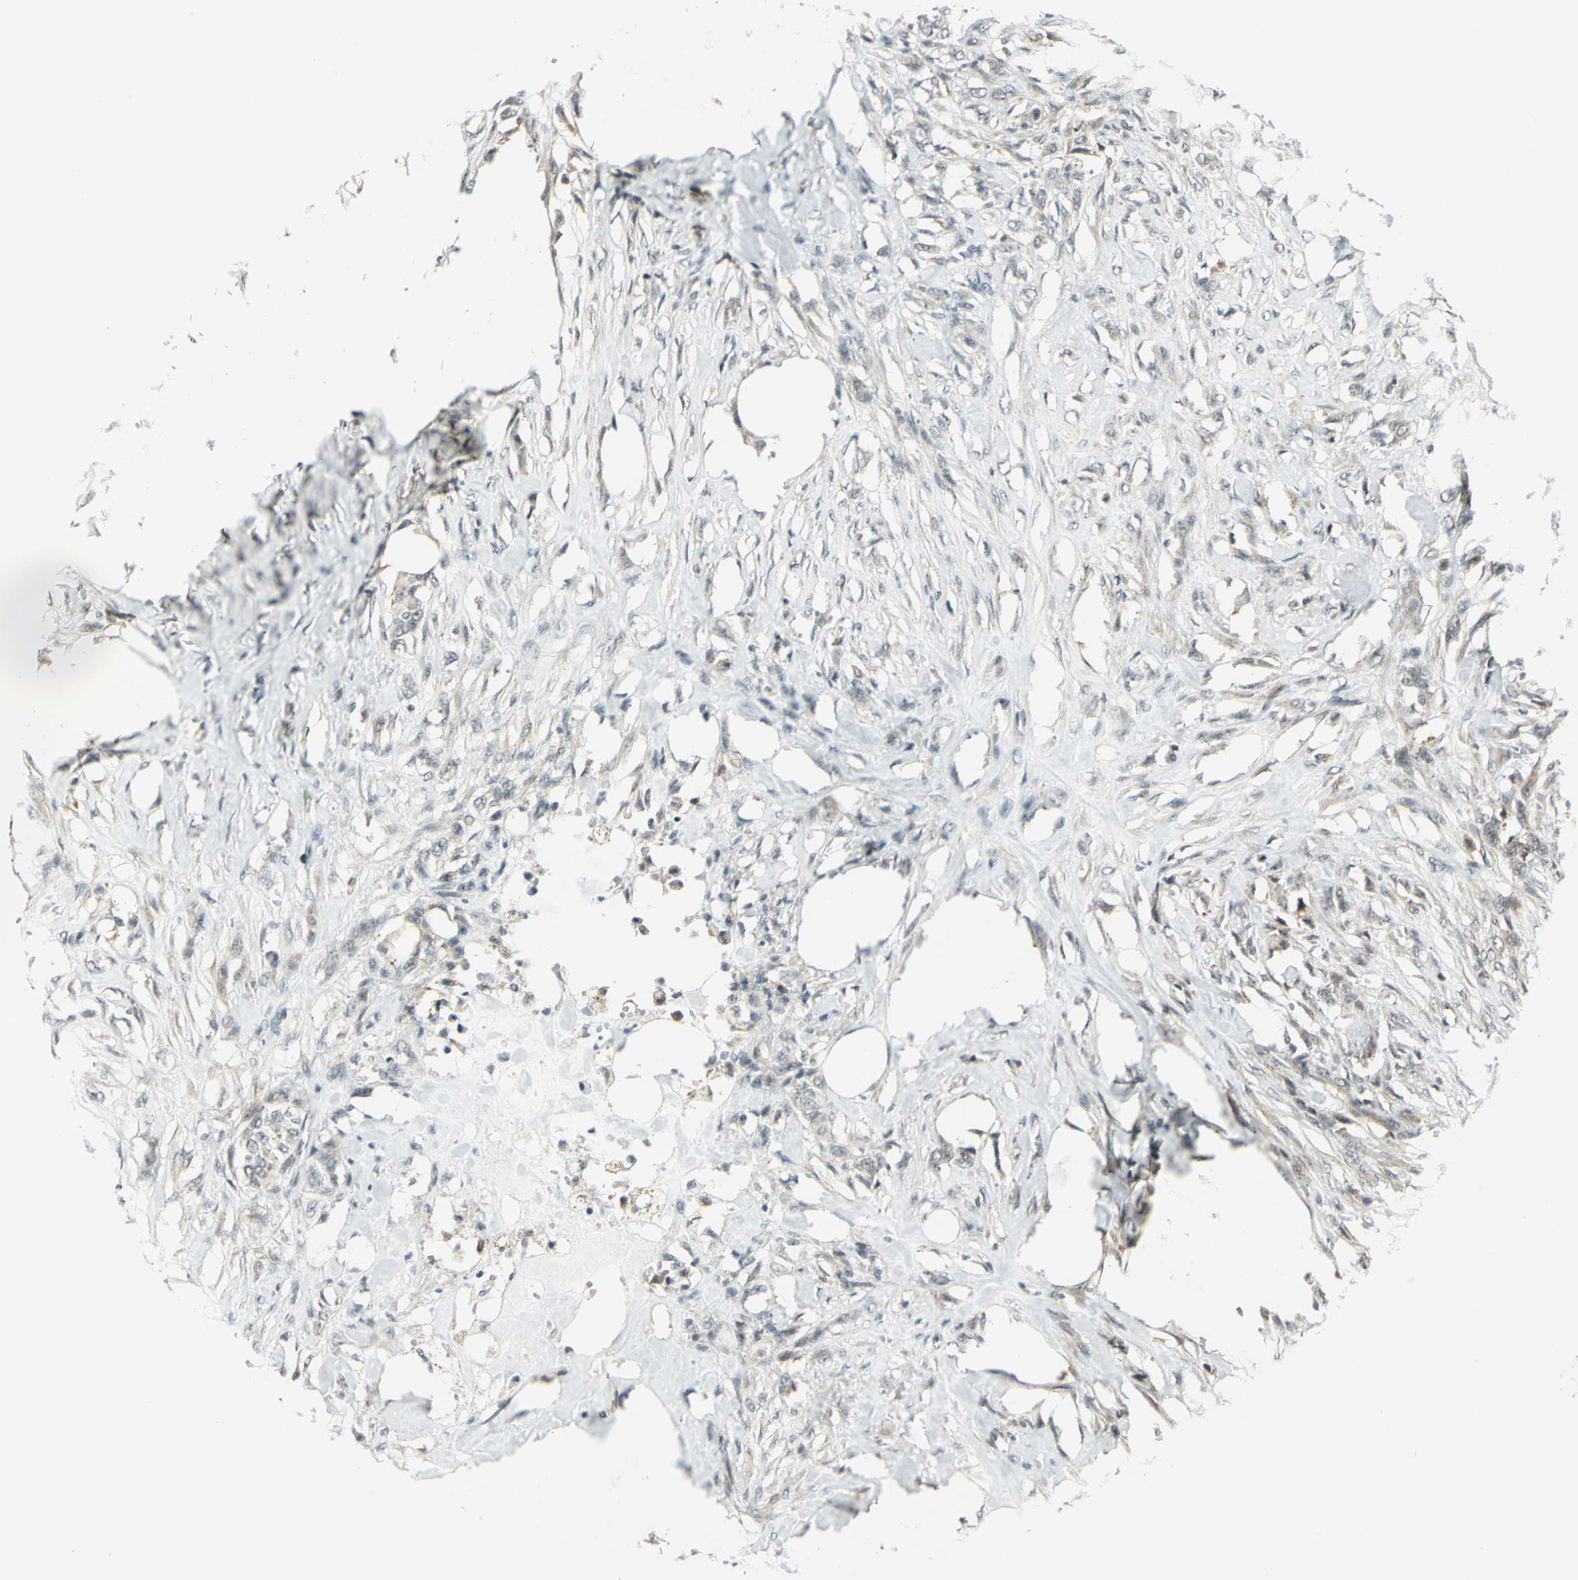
{"staining": {"intensity": "weak", "quantity": "<25%", "location": "cytoplasmic/membranous"}, "tissue": "skin cancer", "cell_type": "Tumor cells", "image_type": "cancer", "snomed": [{"axis": "morphology", "description": "Normal tissue, NOS"}, {"axis": "morphology", "description": "Squamous cell carcinoma, NOS"}, {"axis": "topography", "description": "Skin"}], "caption": "IHC micrograph of squamous cell carcinoma (skin) stained for a protein (brown), which shows no staining in tumor cells.", "gene": "PLAGL2", "patient": {"sex": "female", "age": 59}}